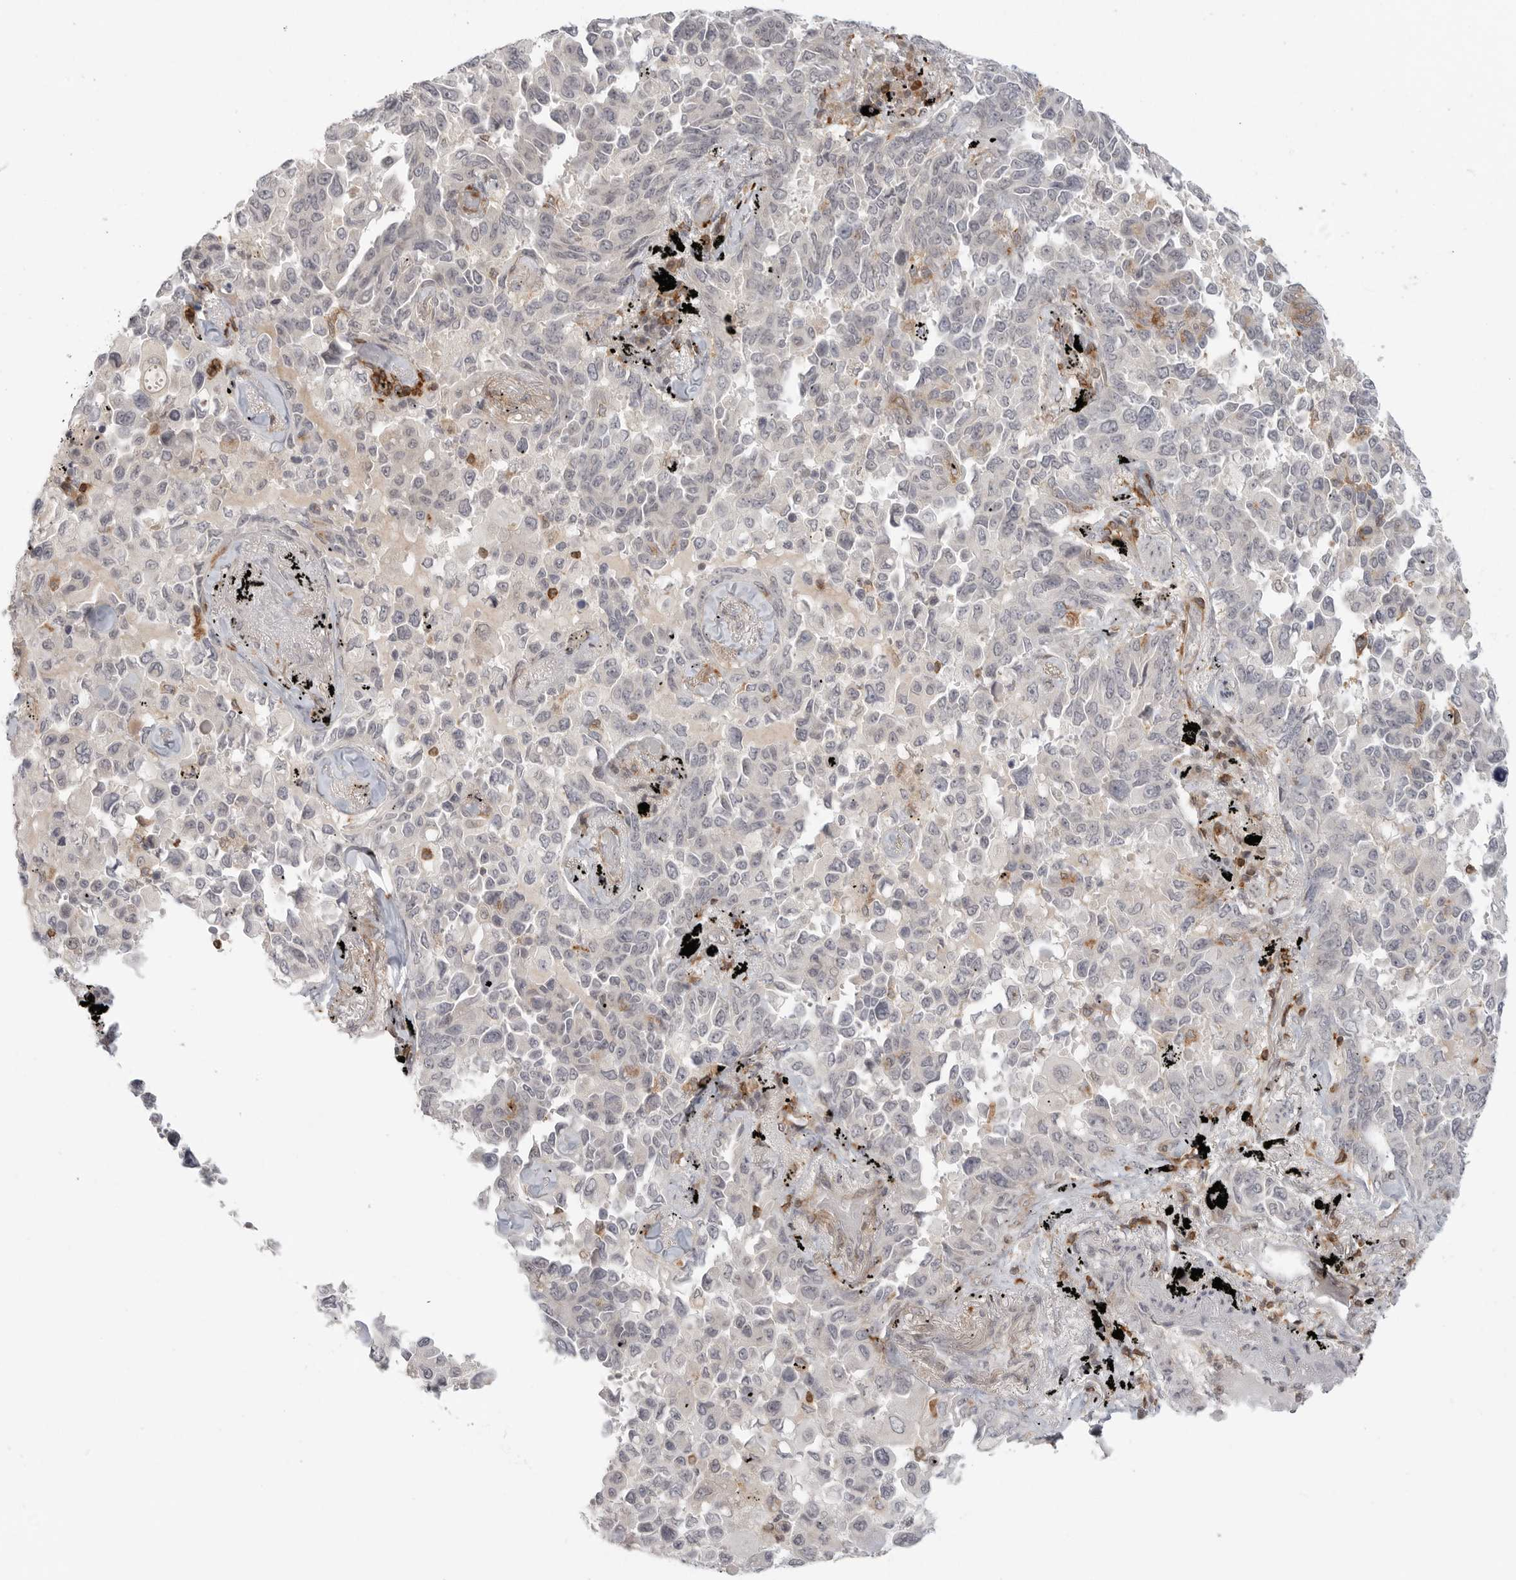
{"staining": {"intensity": "negative", "quantity": "none", "location": "none"}, "tissue": "lung cancer", "cell_type": "Tumor cells", "image_type": "cancer", "snomed": [{"axis": "morphology", "description": "Adenocarcinoma, NOS"}, {"axis": "topography", "description": "Lung"}], "caption": "This is an immunohistochemistry (IHC) micrograph of human lung cancer (adenocarcinoma). There is no expression in tumor cells.", "gene": "SH3KBP1", "patient": {"sex": "female", "age": 67}}